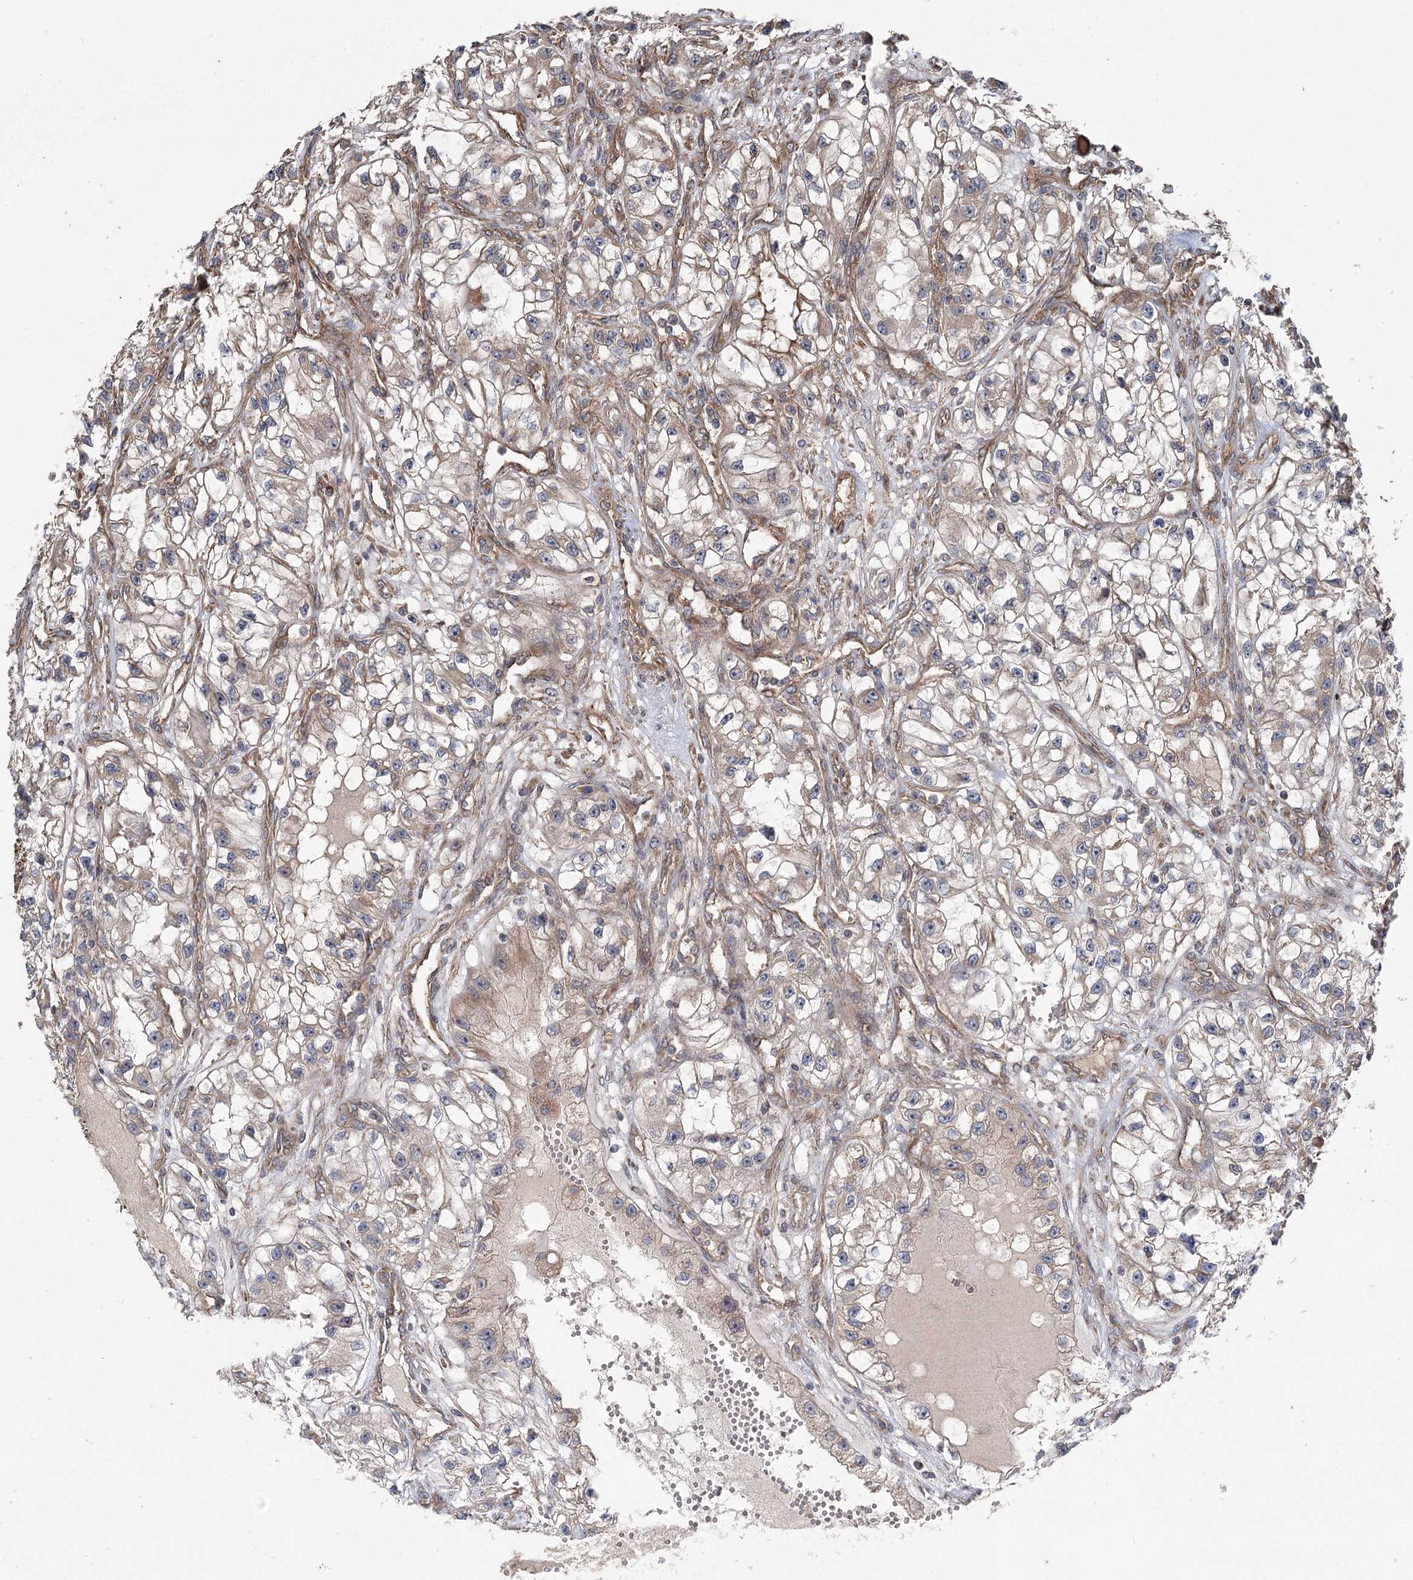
{"staining": {"intensity": "moderate", "quantity": ">75%", "location": "cytoplasmic/membranous"}, "tissue": "renal cancer", "cell_type": "Tumor cells", "image_type": "cancer", "snomed": [{"axis": "morphology", "description": "Adenocarcinoma, NOS"}, {"axis": "topography", "description": "Kidney"}], "caption": "Immunohistochemical staining of renal cancer exhibits medium levels of moderate cytoplasmic/membranous staining in about >75% of tumor cells.", "gene": "RWDD4", "patient": {"sex": "female", "age": 57}}